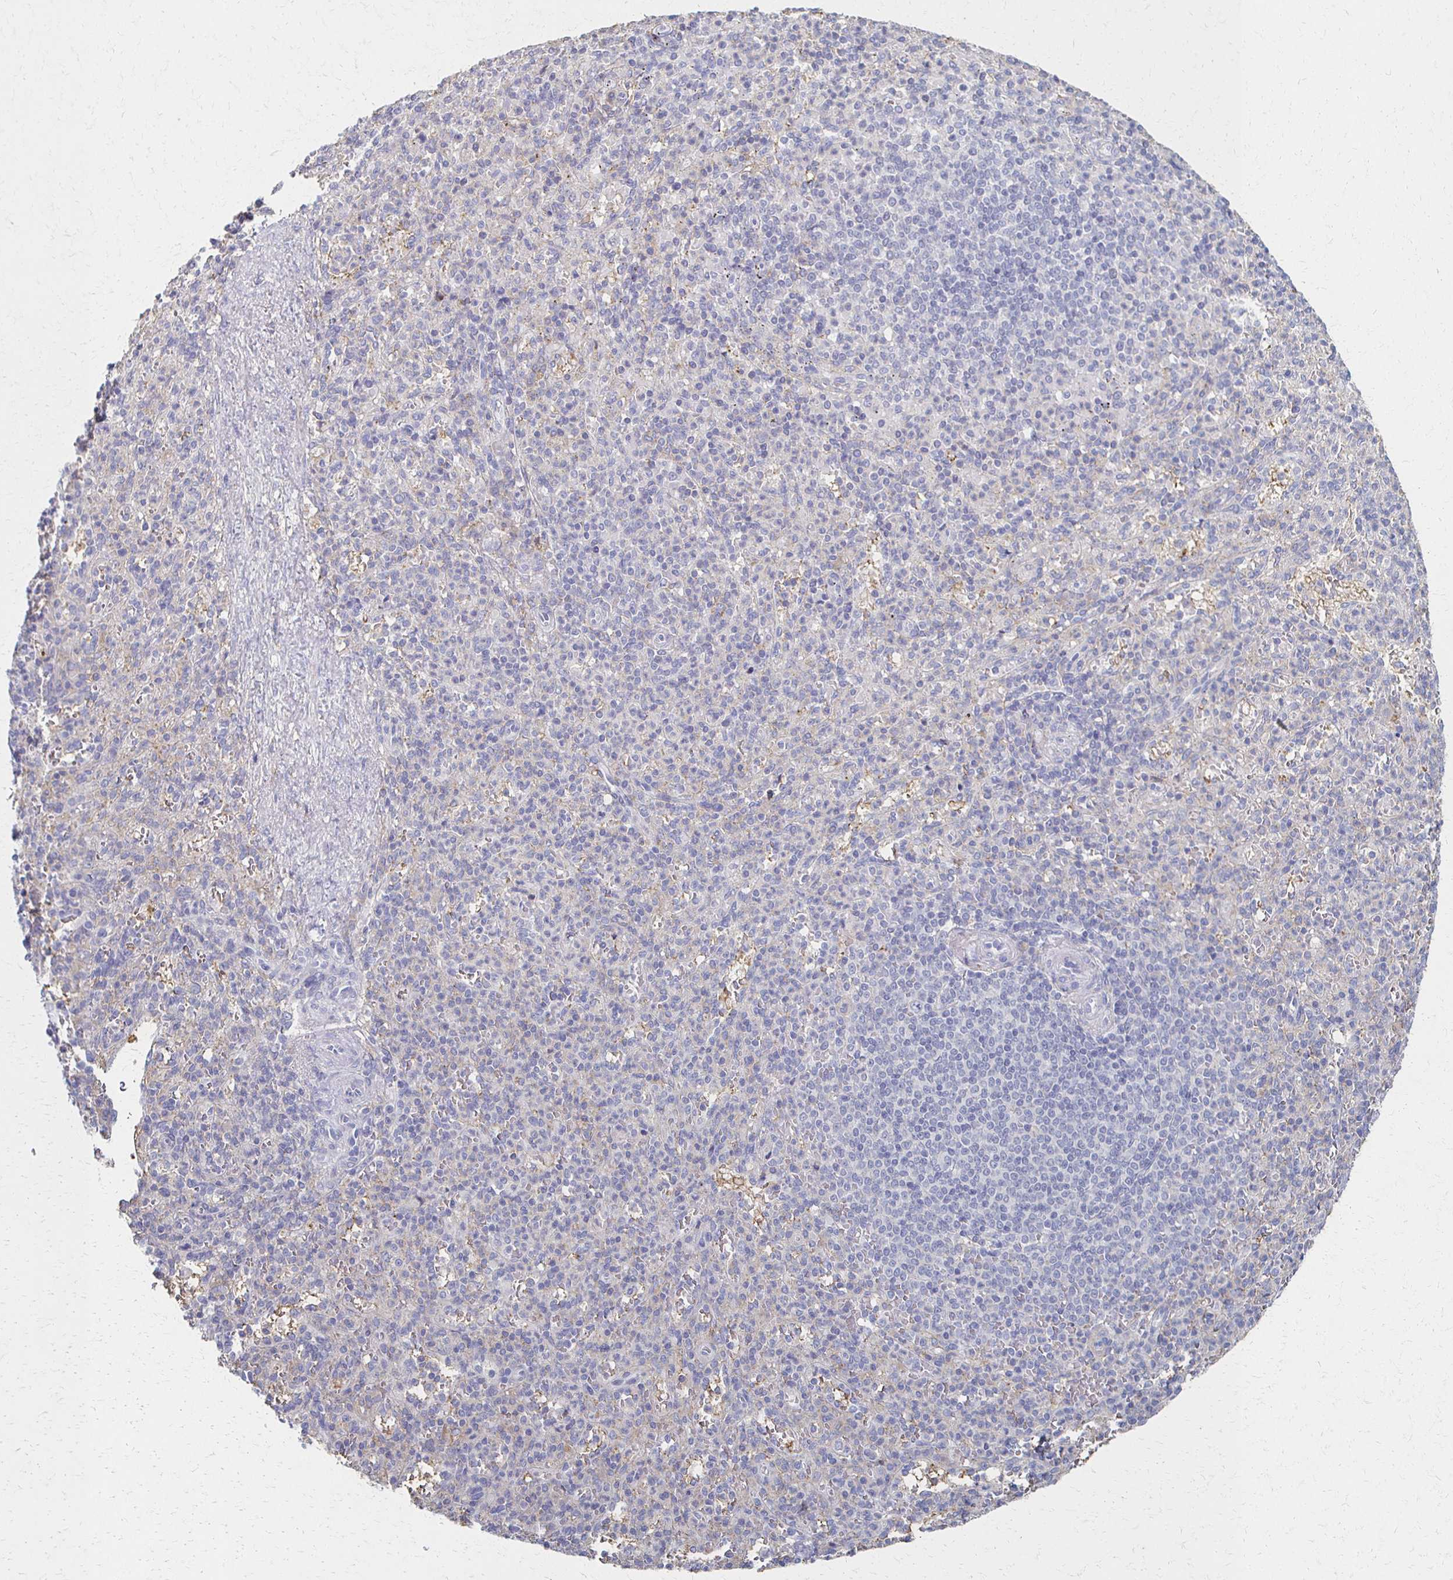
{"staining": {"intensity": "negative", "quantity": "none", "location": "none"}, "tissue": "spleen", "cell_type": "Cells in red pulp", "image_type": "normal", "snomed": [{"axis": "morphology", "description": "Normal tissue, NOS"}, {"axis": "topography", "description": "Spleen"}], "caption": "This histopathology image is of normal spleen stained with immunohistochemistry (IHC) to label a protein in brown with the nuclei are counter-stained blue. There is no staining in cells in red pulp. (DAB (3,3'-diaminobenzidine) immunohistochemistry (IHC), high magnification).", "gene": "CX3CR1", "patient": {"sex": "female", "age": 74}}